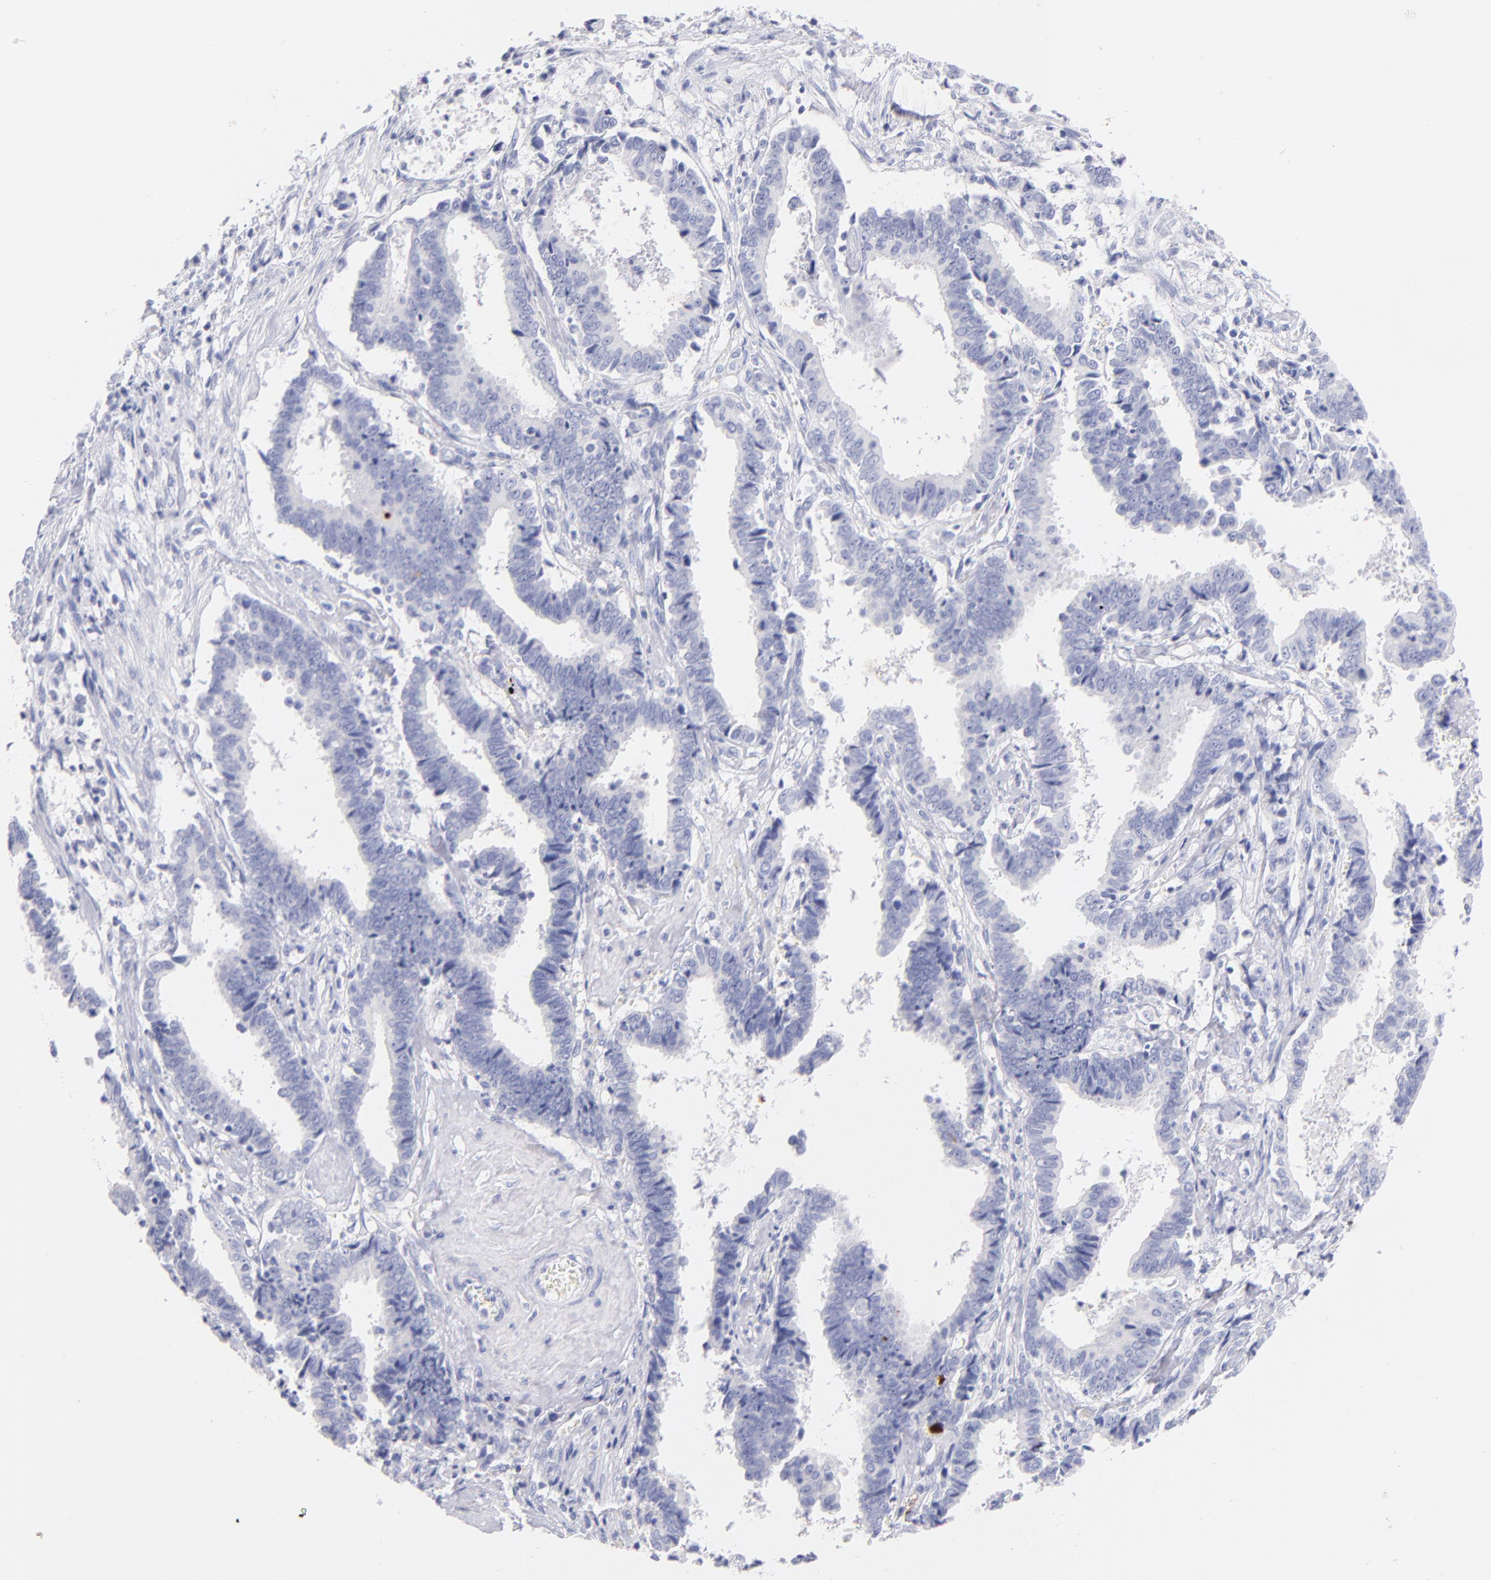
{"staining": {"intensity": "negative", "quantity": "none", "location": "none"}, "tissue": "liver cancer", "cell_type": "Tumor cells", "image_type": "cancer", "snomed": [{"axis": "morphology", "description": "Cholangiocarcinoma"}, {"axis": "topography", "description": "Liver"}], "caption": "The immunohistochemistry (IHC) histopathology image has no significant staining in tumor cells of cholangiocarcinoma (liver) tissue. (Brightfield microscopy of DAB (3,3'-diaminobenzidine) IHC at high magnification).", "gene": "SCGN", "patient": {"sex": "male", "age": 57}}